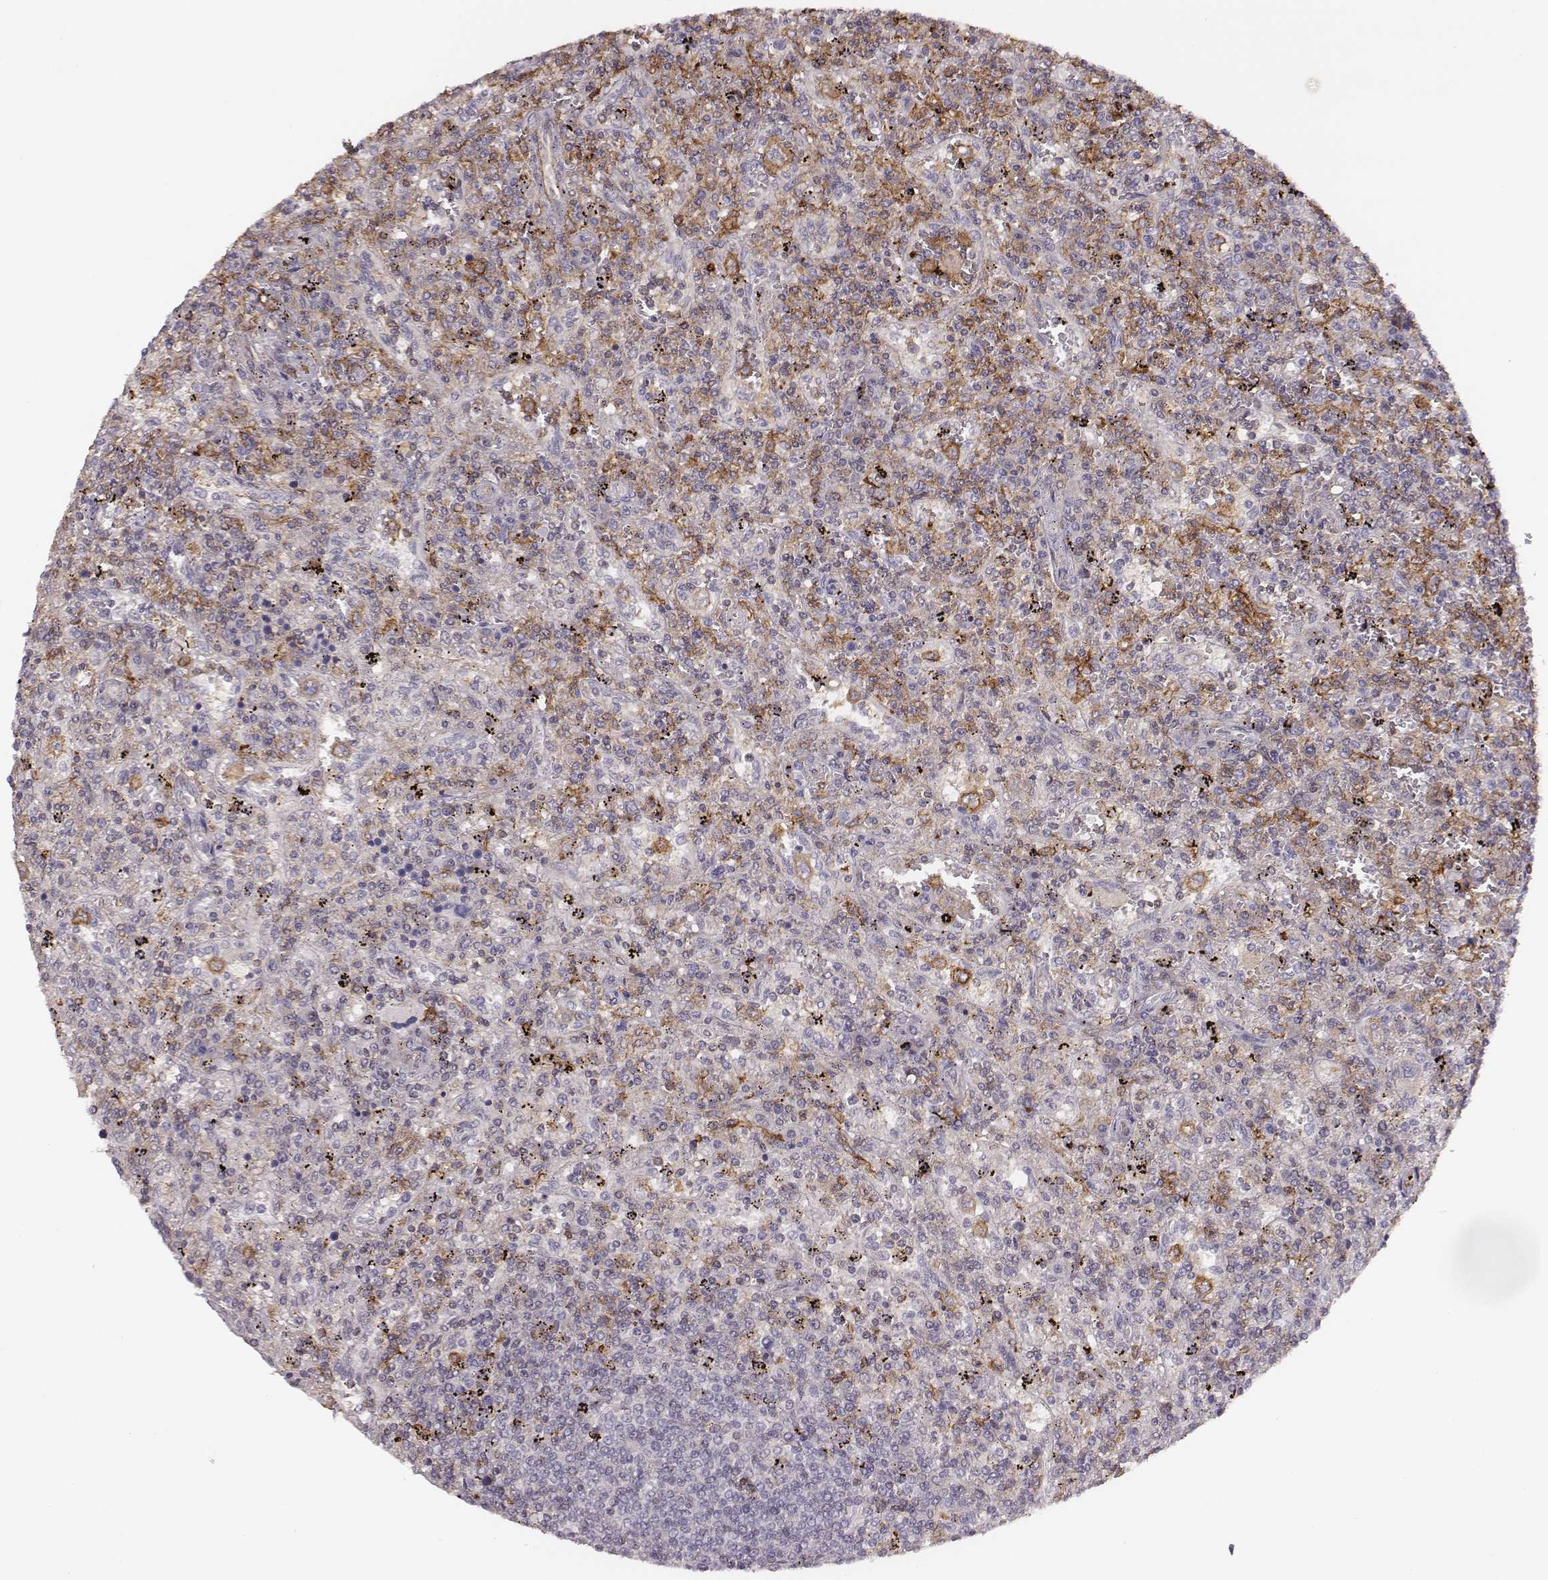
{"staining": {"intensity": "moderate", "quantity": "25%-75%", "location": "cytoplasmic/membranous"}, "tissue": "lymphoma", "cell_type": "Tumor cells", "image_type": "cancer", "snomed": [{"axis": "morphology", "description": "Malignant lymphoma, non-Hodgkin's type, Low grade"}, {"axis": "topography", "description": "Spleen"}], "caption": "Moderate cytoplasmic/membranous positivity for a protein is seen in about 25%-75% of tumor cells of malignant lymphoma, non-Hodgkin's type (low-grade) using IHC.", "gene": "ZYX", "patient": {"sex": "male", "age": 62}}